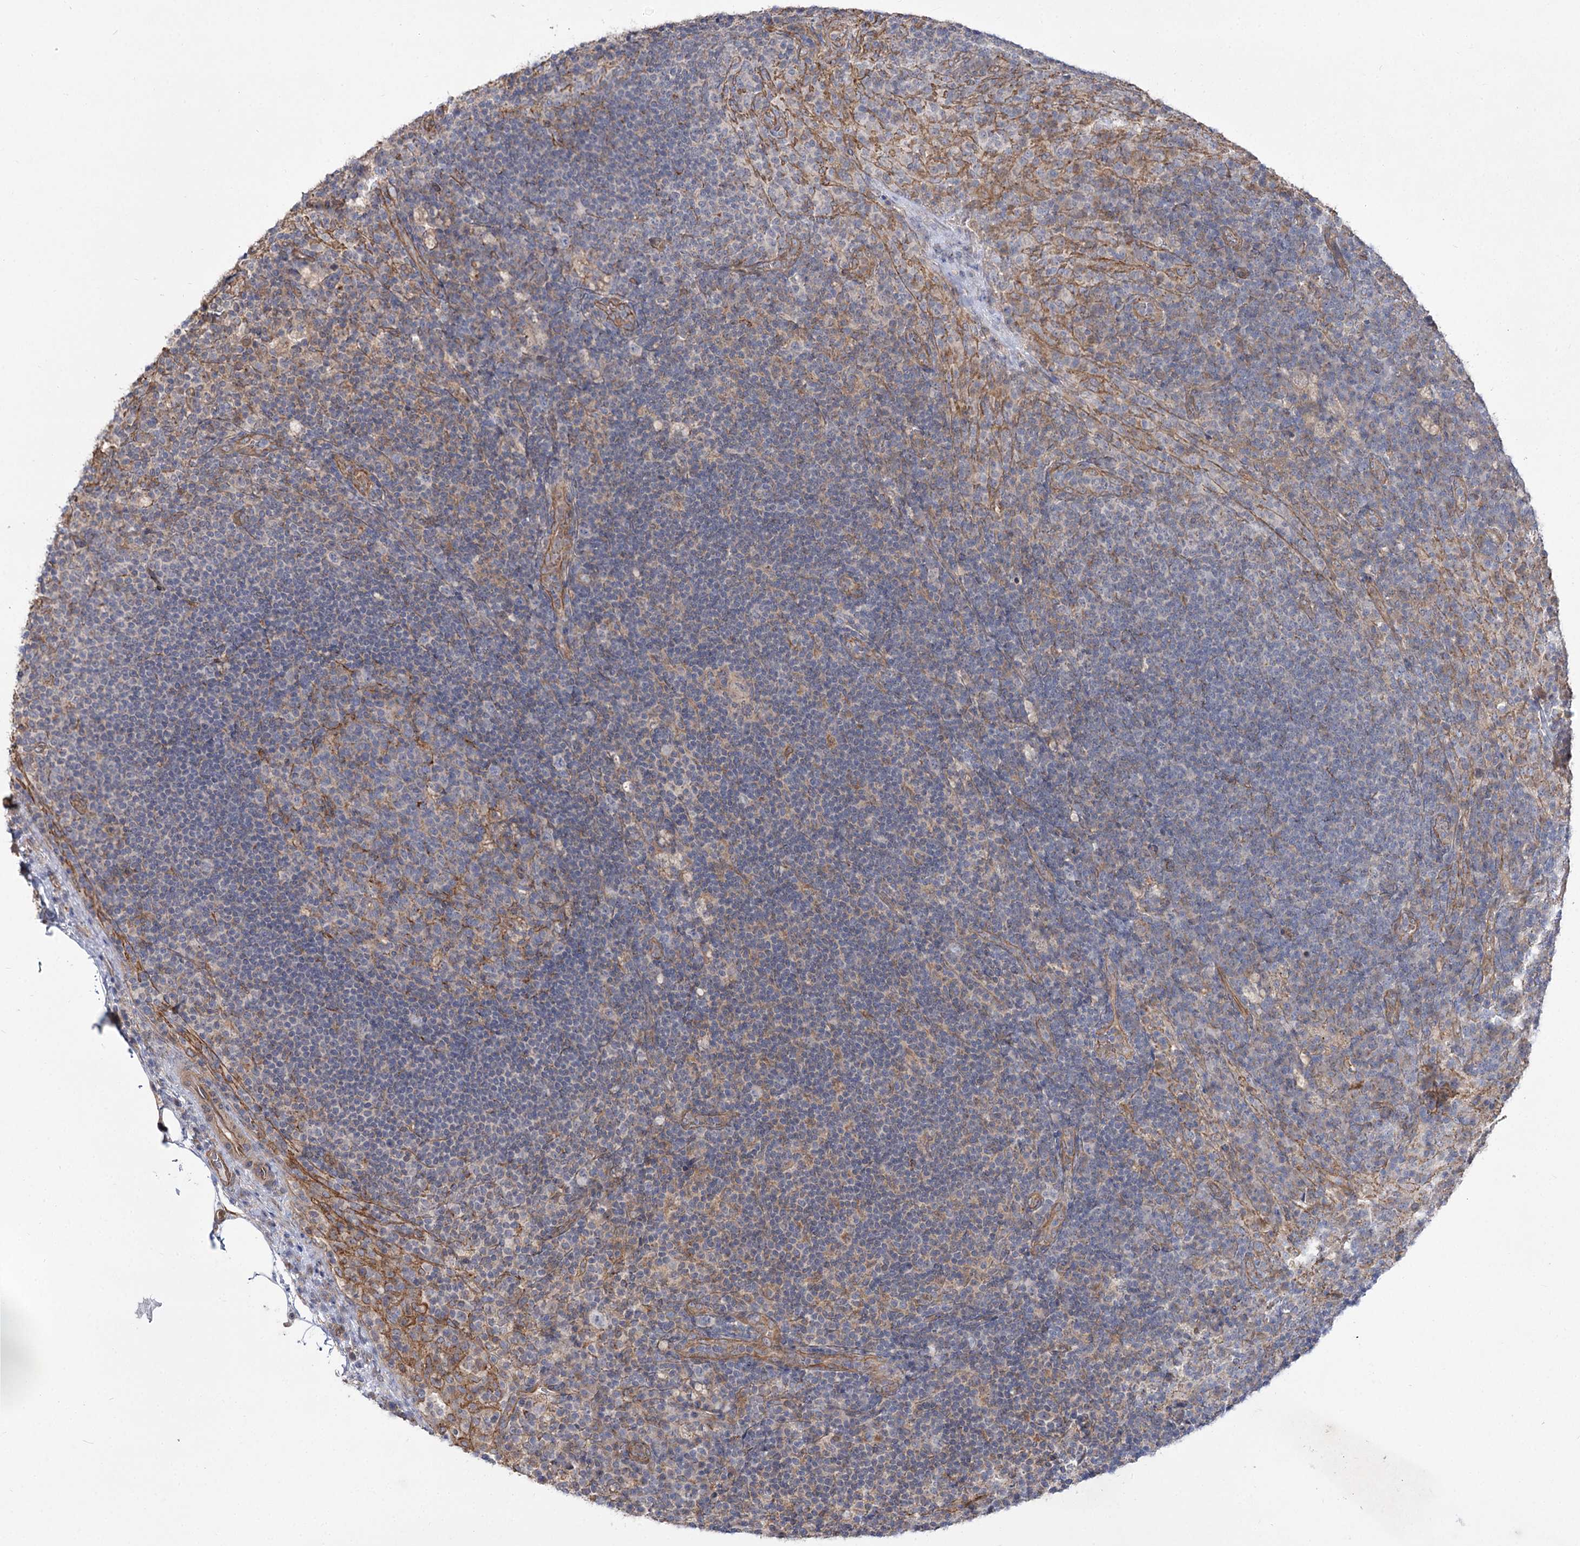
{"staining": {"intensity": "negative", "quantity": "none", "location": "none"}, "tissue": "lymph node", "cell_type": "Germinal center cells", "image_type": "normal", "snomed": [{"axis": "morphology", "description": "Normal tissue, NOS"}, {"axis": "topography", "description": "Lymph node"}], "caption": "Histopathology image shows no significant protein positivity in germinal center cells of benign lymph node. (Stains: DAB (3,3'-diaminobenzidine) immunohistochemistry (IHC) with hematoxylin counter stain, Microscopy: brightfield microscopy at high magnification).", "gene": "SH3BP5L", "patient": {"sex": "female", "age": 70}}